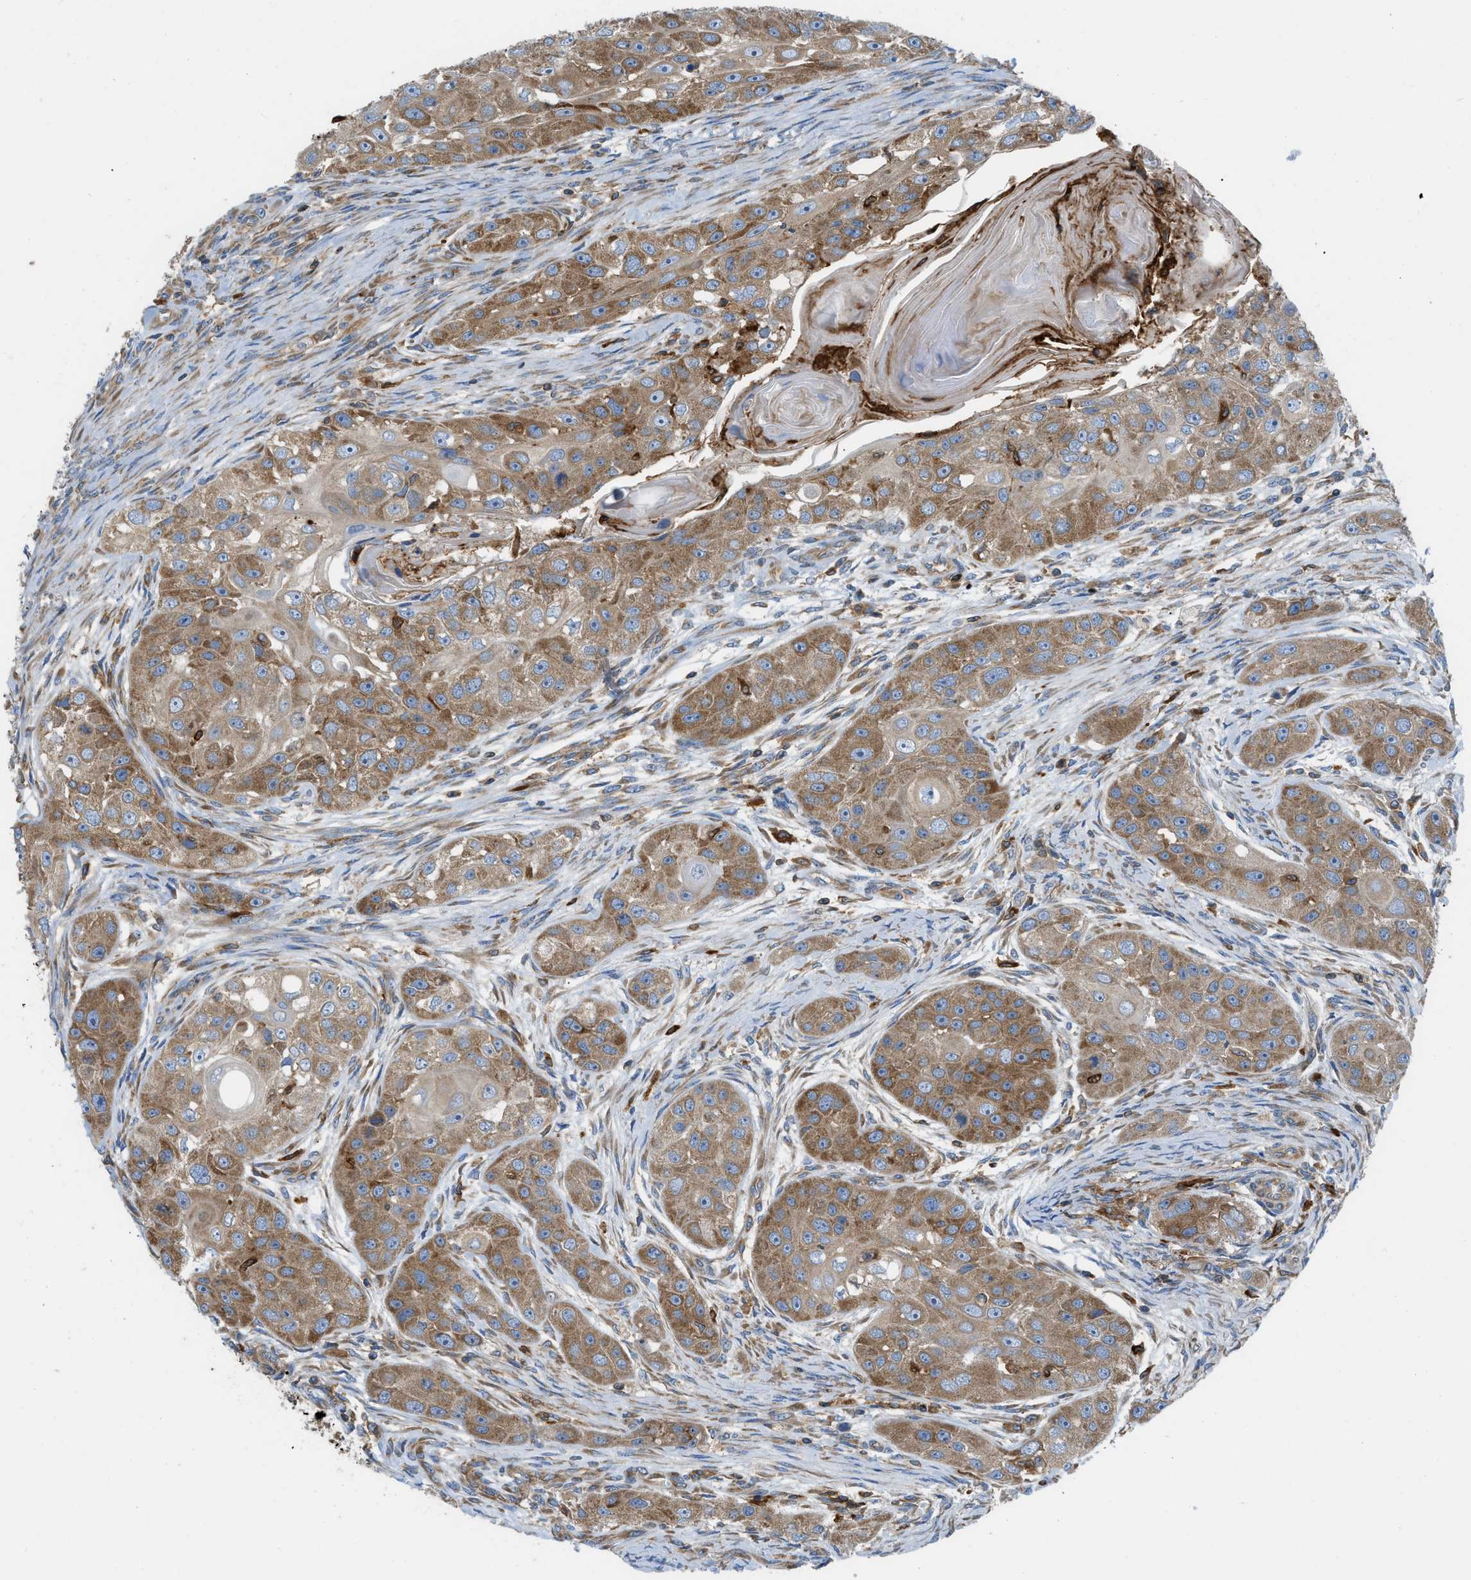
{"staining": {"intensity": "moderate", "quantity": ">75%", "location": "cytoplasmic/membranous"}, "tissue": "head and neck cancer", "cell_type": "Tumor cells", "image_type": "cancer", "snomed": [{"axis": "morphology", "description": "Normal tissue, NOS"}, {"axis": "morphology", "description": "Squamous cell carcinoma, NOS"}, {"axis": "topography", "description": "Skeletal muscle"}, {"axis": "topography", "description": "Head-Neck"}], "caption": "Tumor cells display moderate cytoplasmic/membranous staining in about >75% of cells in squamous cell carcinoma (head and neck).", "gene": "GPAT4", "patient": {"sex": "male", "age": 51}}